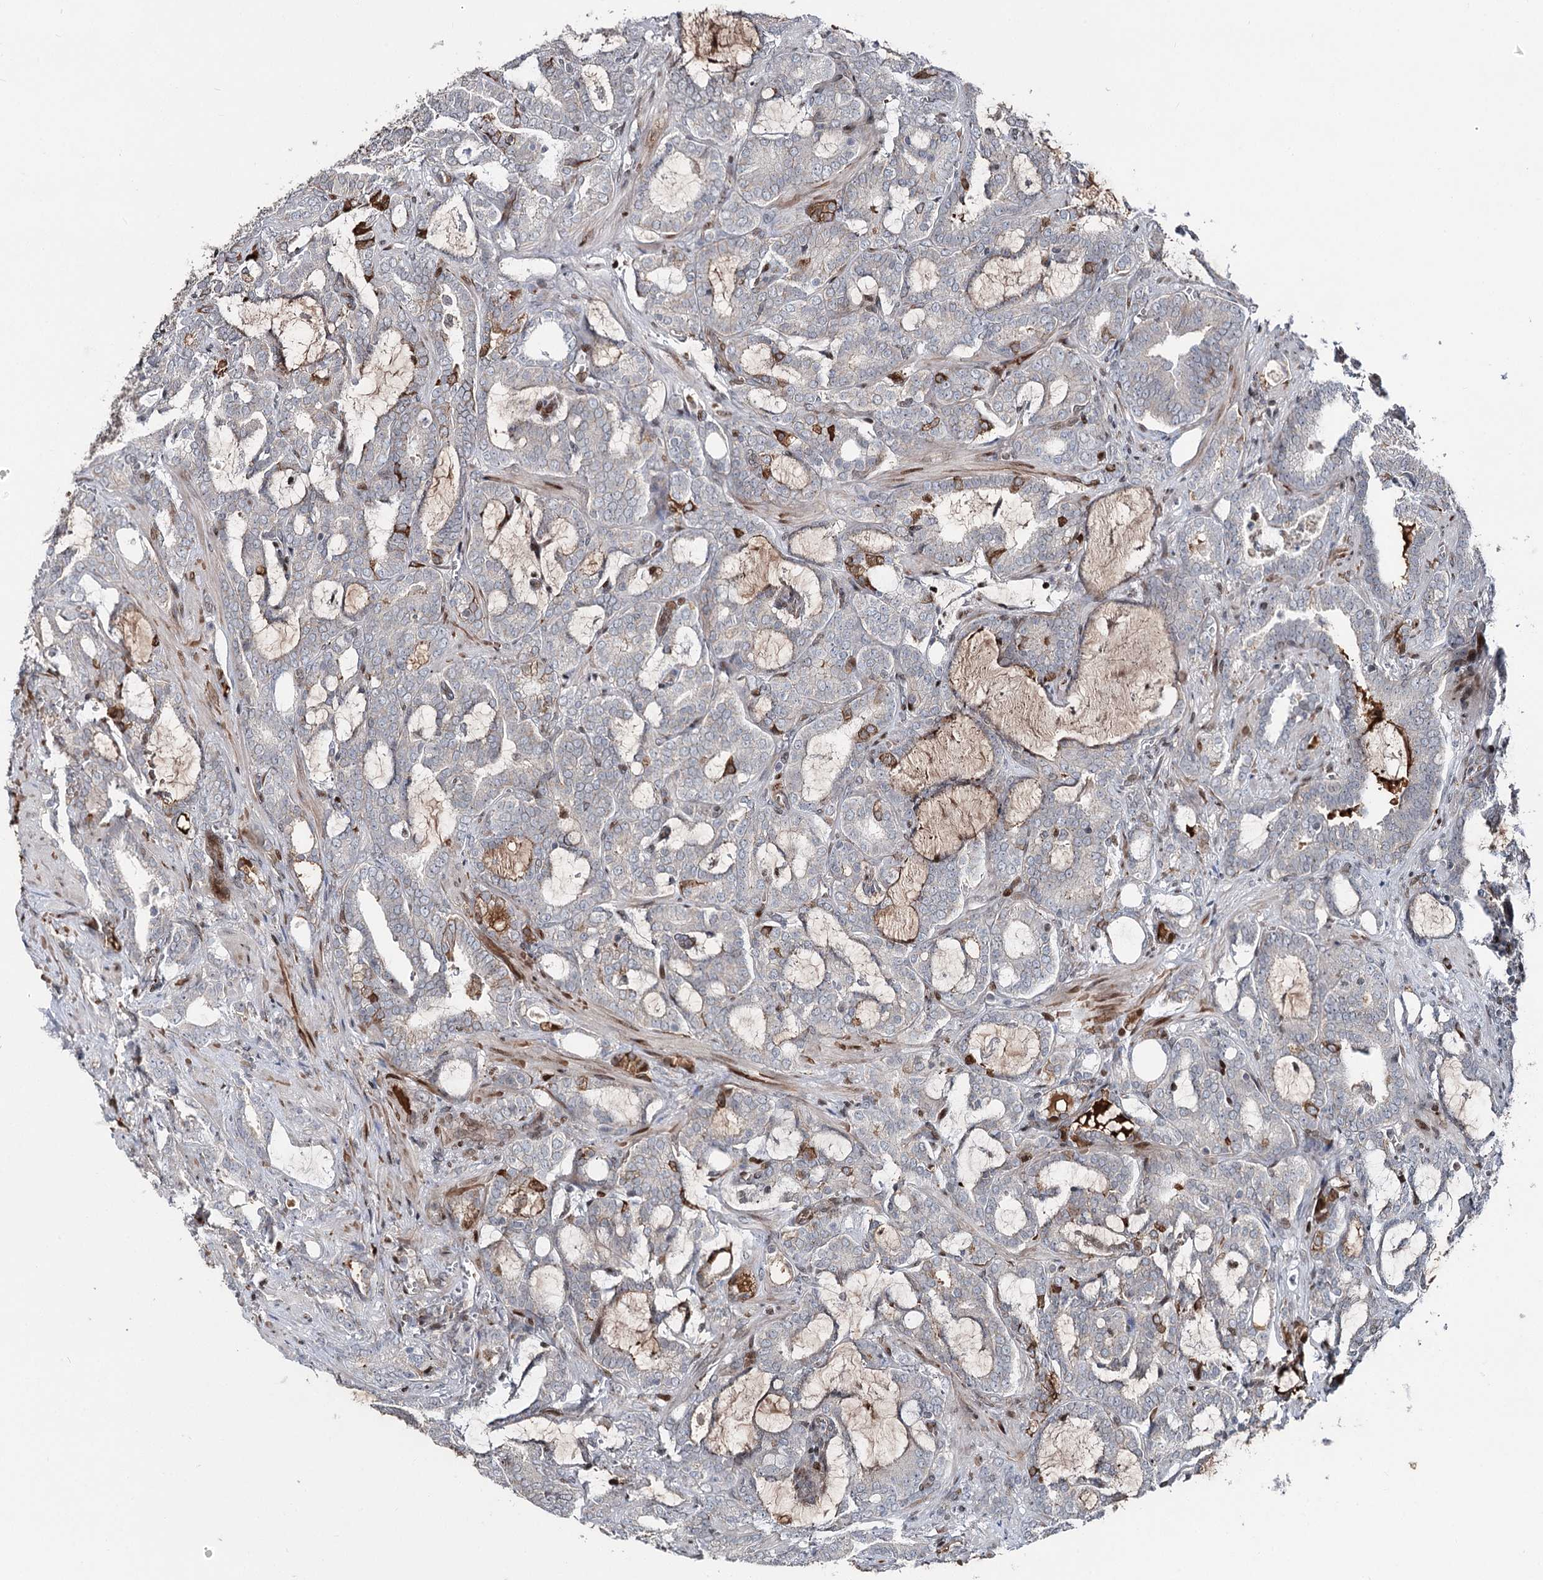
{"staining": {"intensity": "negative", "quantity": "none", "location": "none"}, "tissue": "prostate cancer", "cell_type": "Tumor cells", "image_type": "cancer", "snomed": [{"axis": "morphology", "description": "Adenocarcinoma, High grade"}, {"axis": "topography", "description": "Prostate and seminal vesicle, NOS"}], "caption": "IHC micrograph of prostate cancer stained for a protein (brown), which demonstrates no expression in tumor cells. The staining is performed using DAB (3,3'-diaminobenzidine) brown chromogen with nuclei counter-stained in using hematoxylin.", "gene": "ITFG2", "patient": {"sex": "male", "age": 67}}